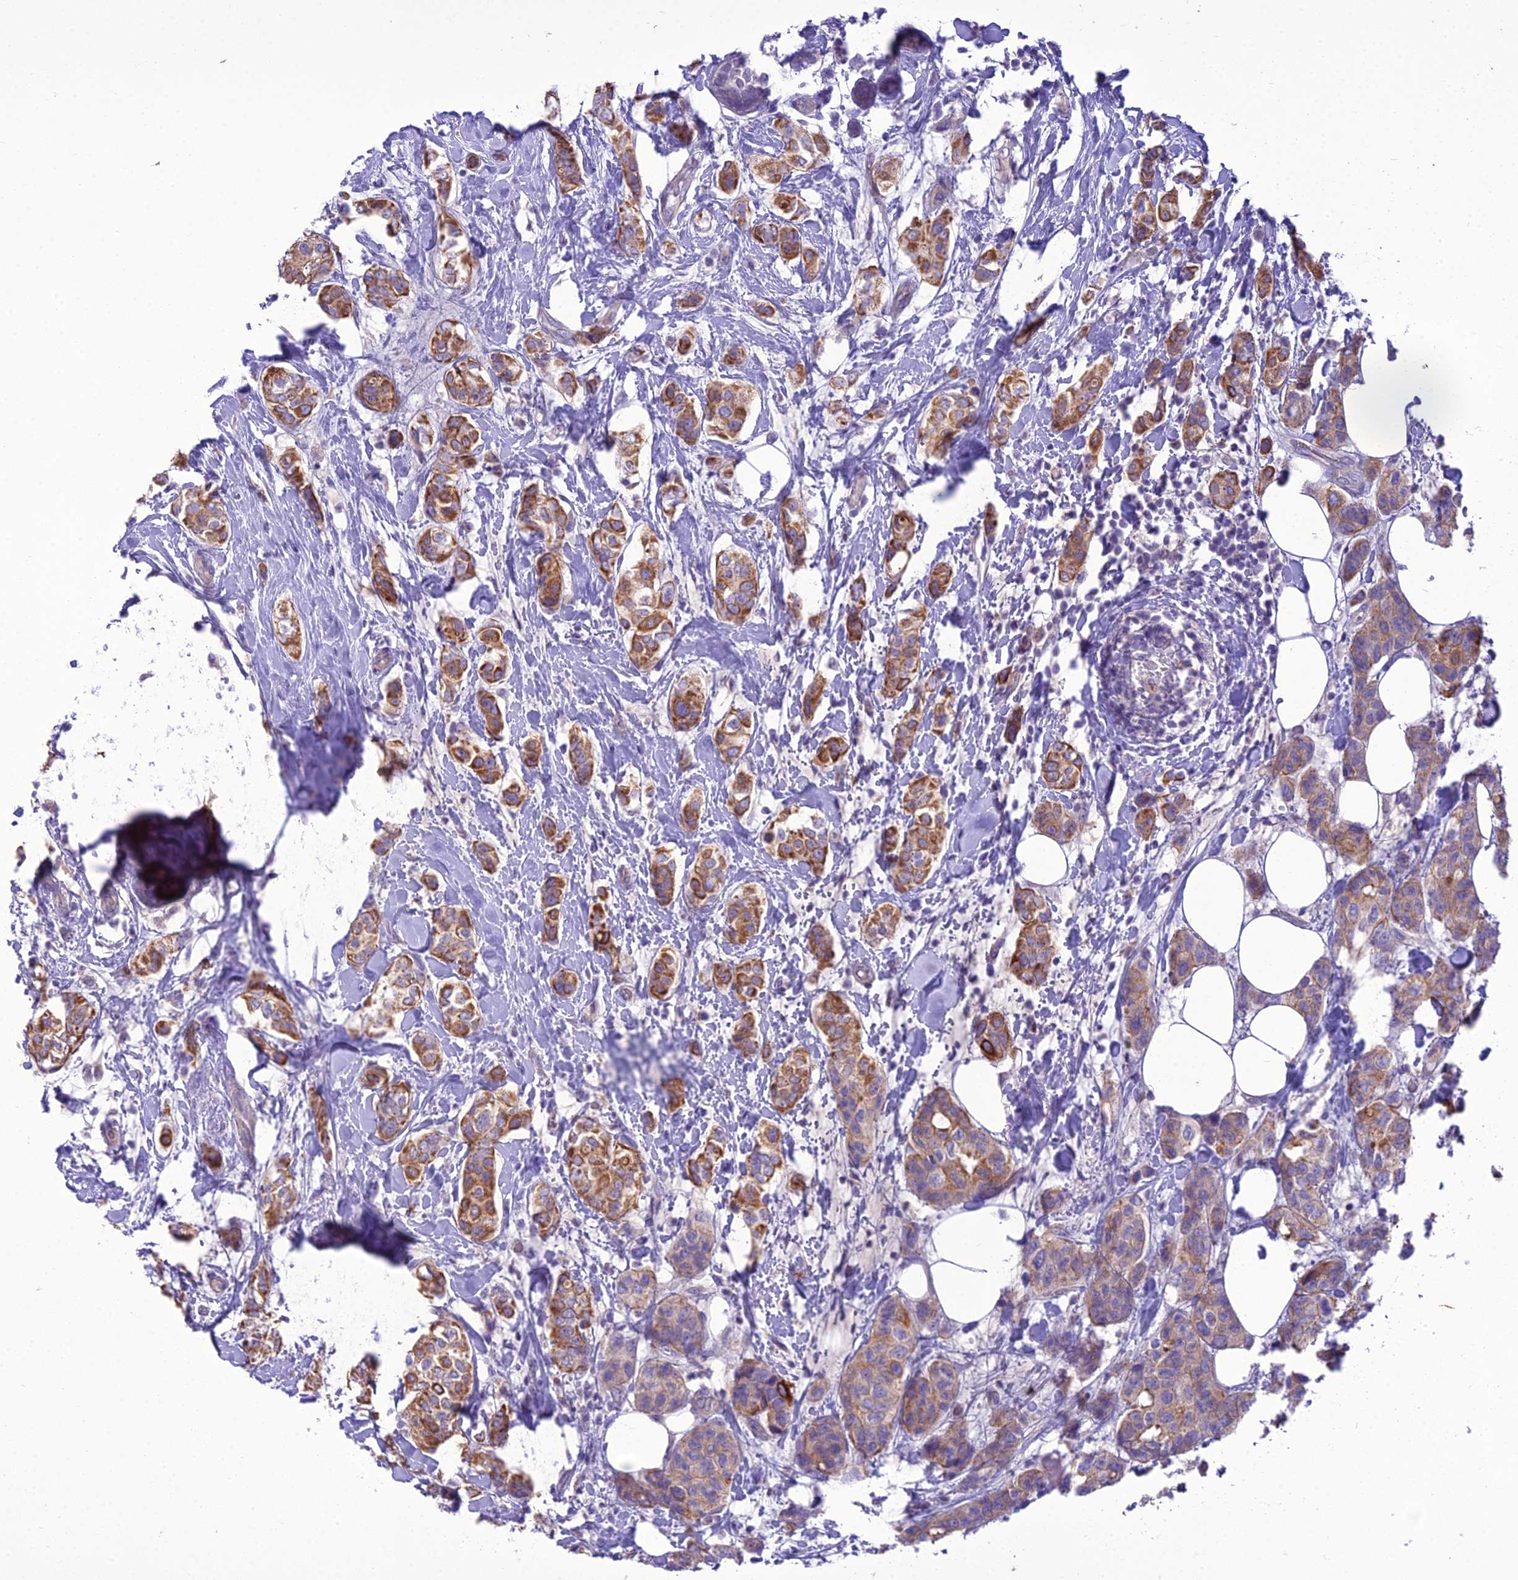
{"staining": {"intensity": "moderate", "quantity": ">75%", "location": "cytoplasmic/membranous"}, "tissue": "breast cancer", "cell_type": "Tumor cells", "image_type": "cancer", "snomed": [{"axis": "morphology", "description": "Lobular carcinoma"}, {"axis": "topography", "description": "Breast"}], "caption": "A brown stain shows moderate cytoplasmic/membranous expression of a protein in human breast cancer (lobular carcinoma) tumor cells.", "gene": "SCRT1", "patient": {"sex": "female", "age": 51}}